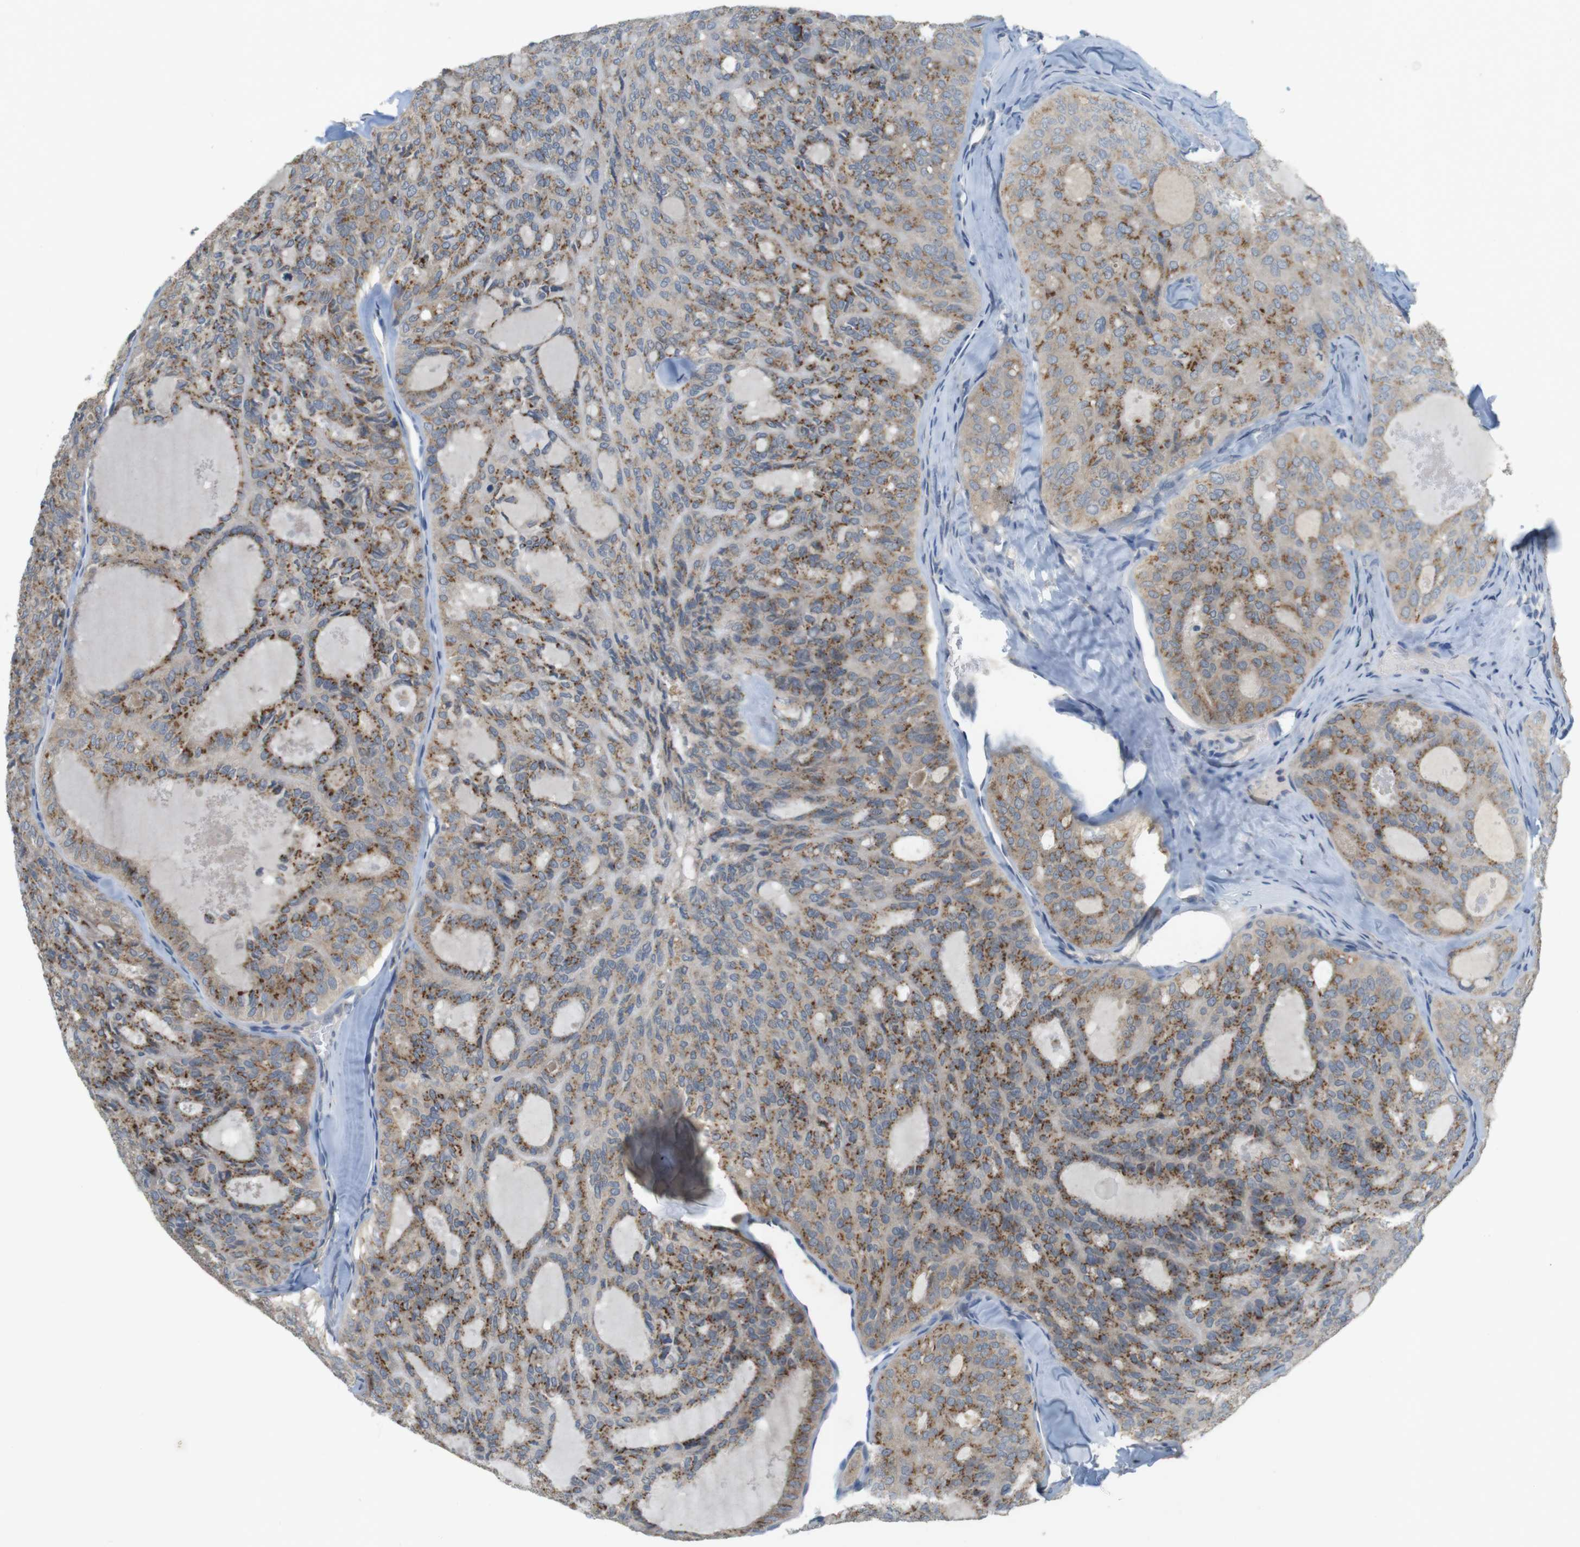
{"staining": {"intensity": "moderate", "quantity": ">75%", "location": "cytoplasmic/membranous"}, "tissue": "thyroid cancer", "cell_type": "Tumor cells", "image_type": "cancer", "snomed": [{"axis": "morphology", "description": "Follicular adenoma carcinoma, NOS"}, {"axis": "topography", "description": "Thyroid gland"}], "caption": "High-magnification brightfield microscopy of thyroid cancer (follicular adenoma carcinoma) stained with DAB (3,3'-diaminobenzidine) (brown) and counterstained with hematoxylin (blue). tumor cells exhibit moderate cytoplasmic/membranous expression is appreciated in approximately>75% of cells.", "gene": "YIPF3", "patient": {"sex": "male", "age": 75}}